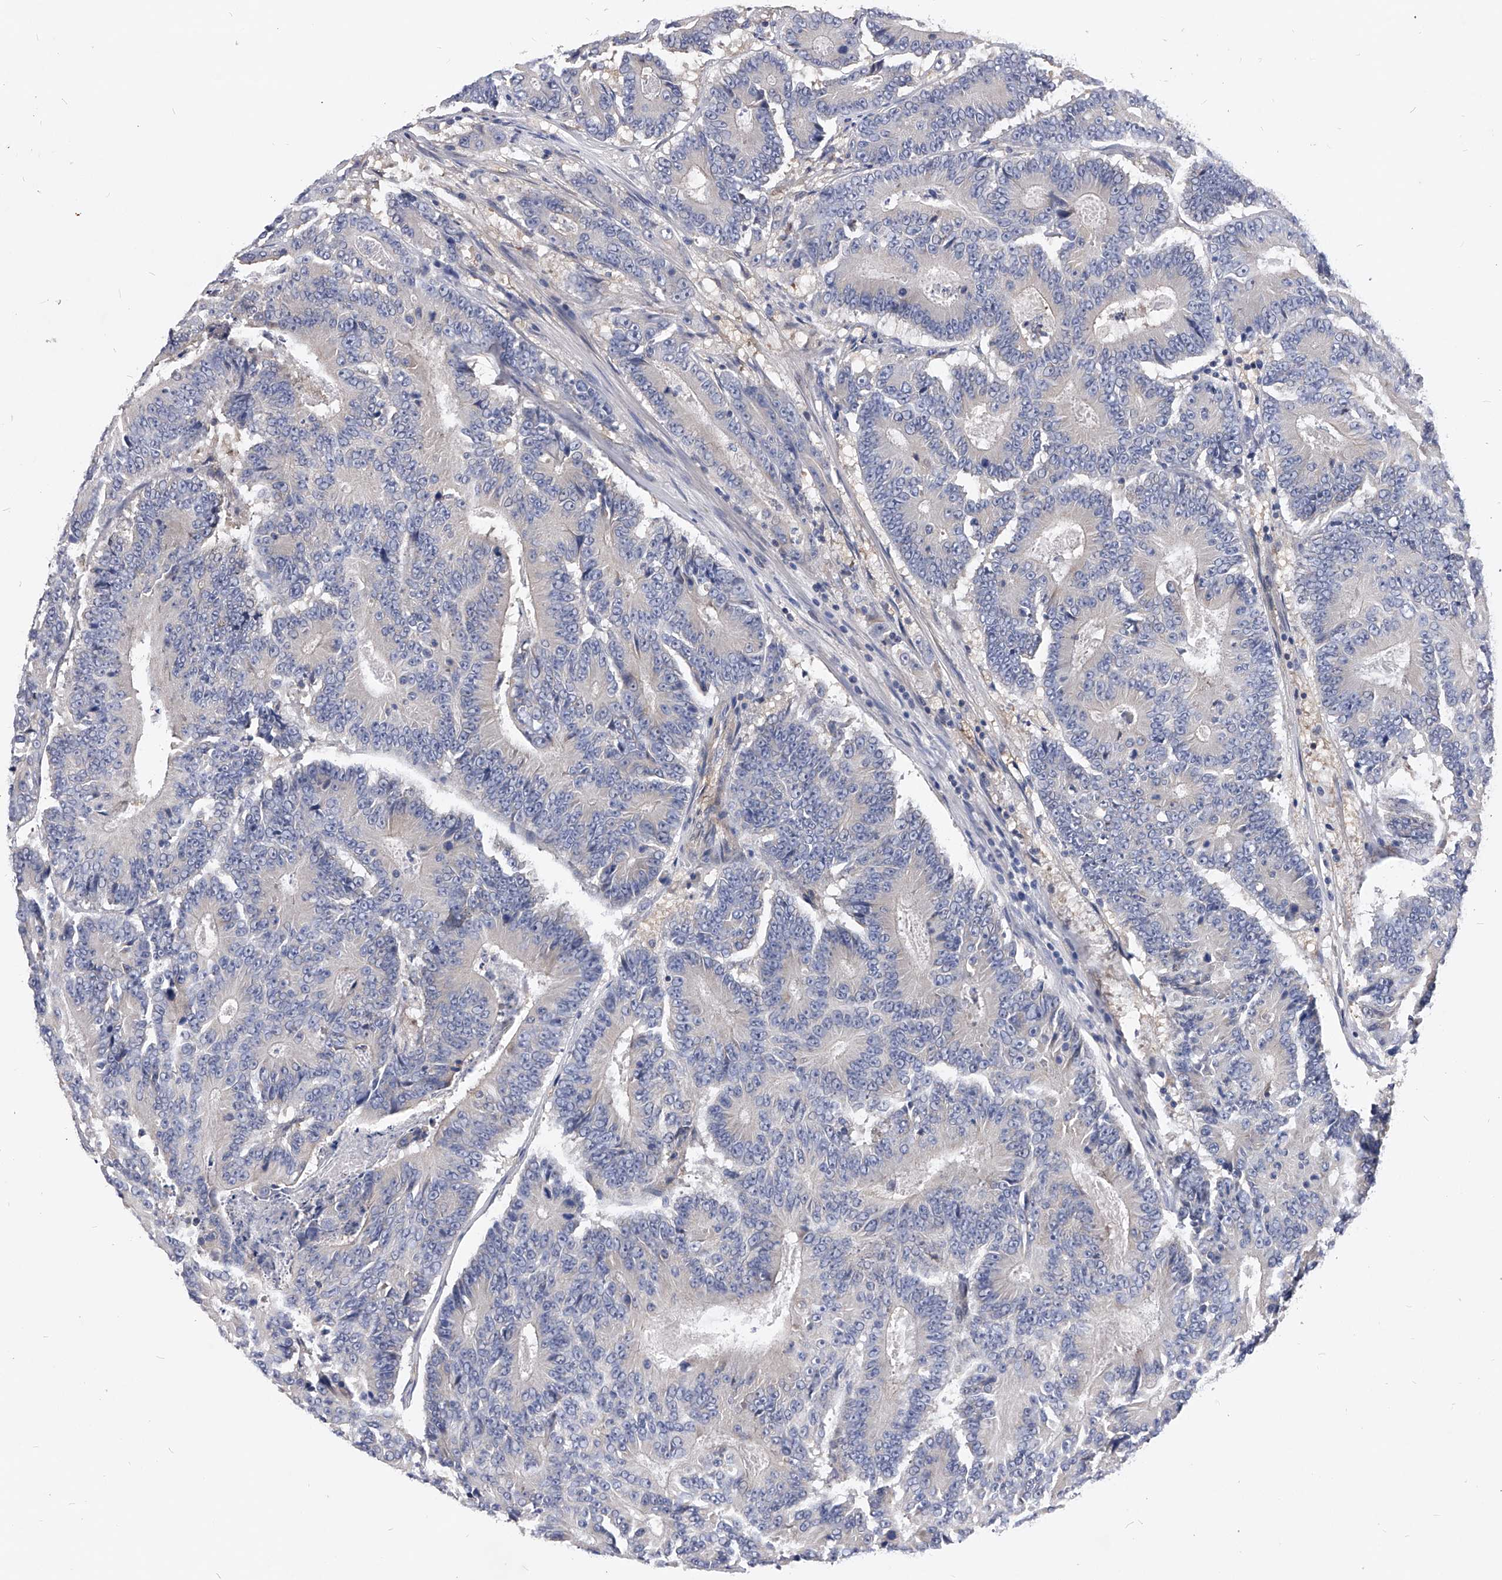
{"staining": {"intensity": "negative", "quantity": "none", "location": "none"}, "tissue": "colorectal cancer", "cell_type": "Tumor cells", "image_type": "cancer", "snomed": [{"axis": "morphology", "description": "Adenocarcinoma, NOS"}, {"axis": "topography", "description": "Colon"}], "caption": "Histopathology image shows no significant protein expression in tumor cells of colorectal cancer.", "gene": "PPP5C", "patient": {"sex": "male", "age": 83}}